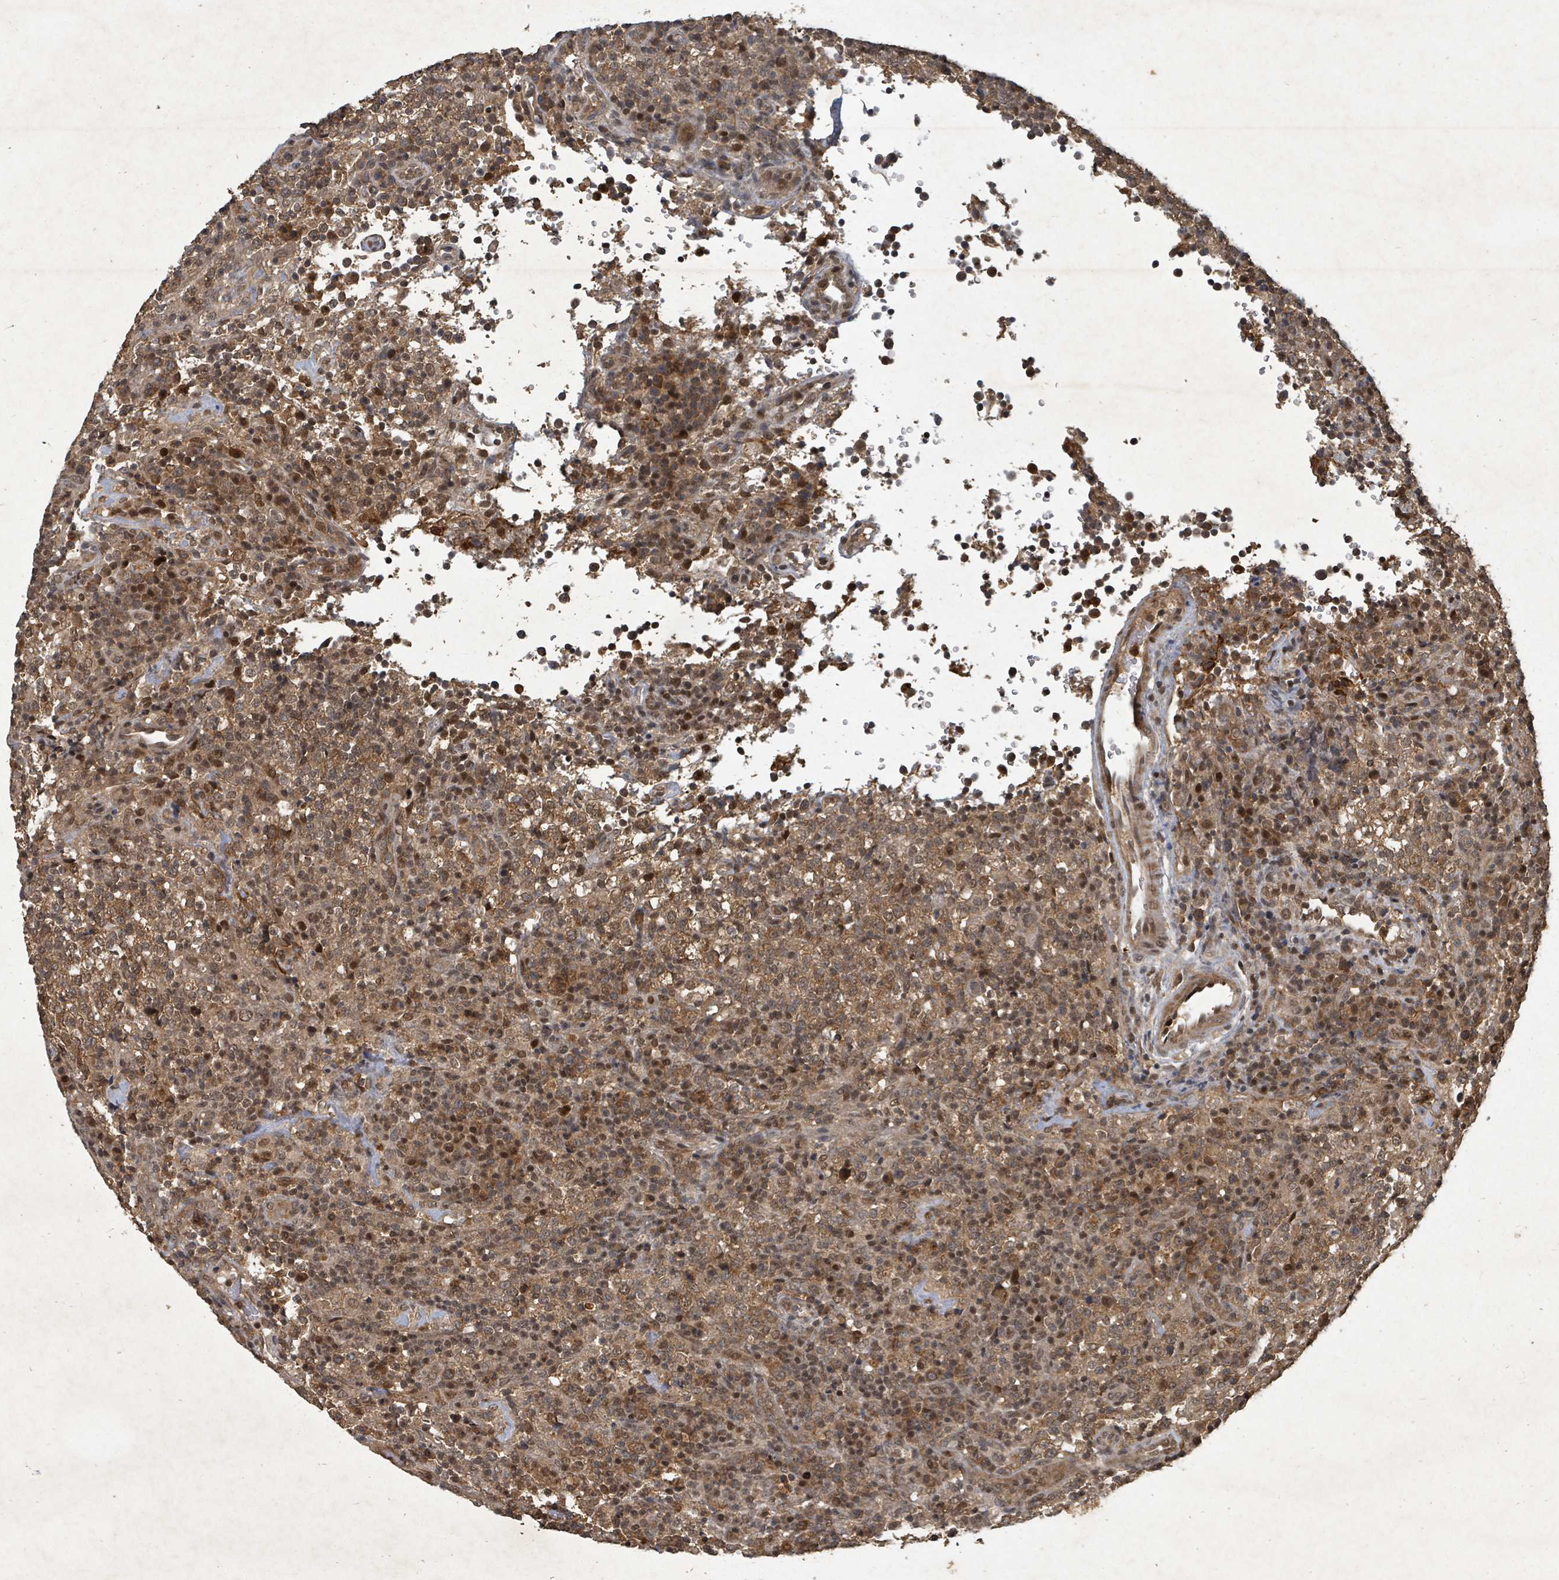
{"staining": {"intensity": "moderate", "quantity": ">75%", "location": "cytoplasmic/membranous,nuclear"}, "tissue": "lymphoma", "cell_type": "Tumor cells", "image_type": "cancer", "snomed": [{"axis": "morphology", "description": "Malignant lymphoma, non-Hodgkin's type, High grade"}, {"axis": "topography", "description": "Lymph node"}], "caption": "IHC photomicrograph of human malignant lymphoma, non-Hodgkin's type (high-grade) stained for a protein (brown), which displays medium levels of moderate cytoplasmic/membranous and nuclear expression in about >75% of tumor cells.", "gene": "KDM4E", "patient": {"sex": "male", "age": 54}}